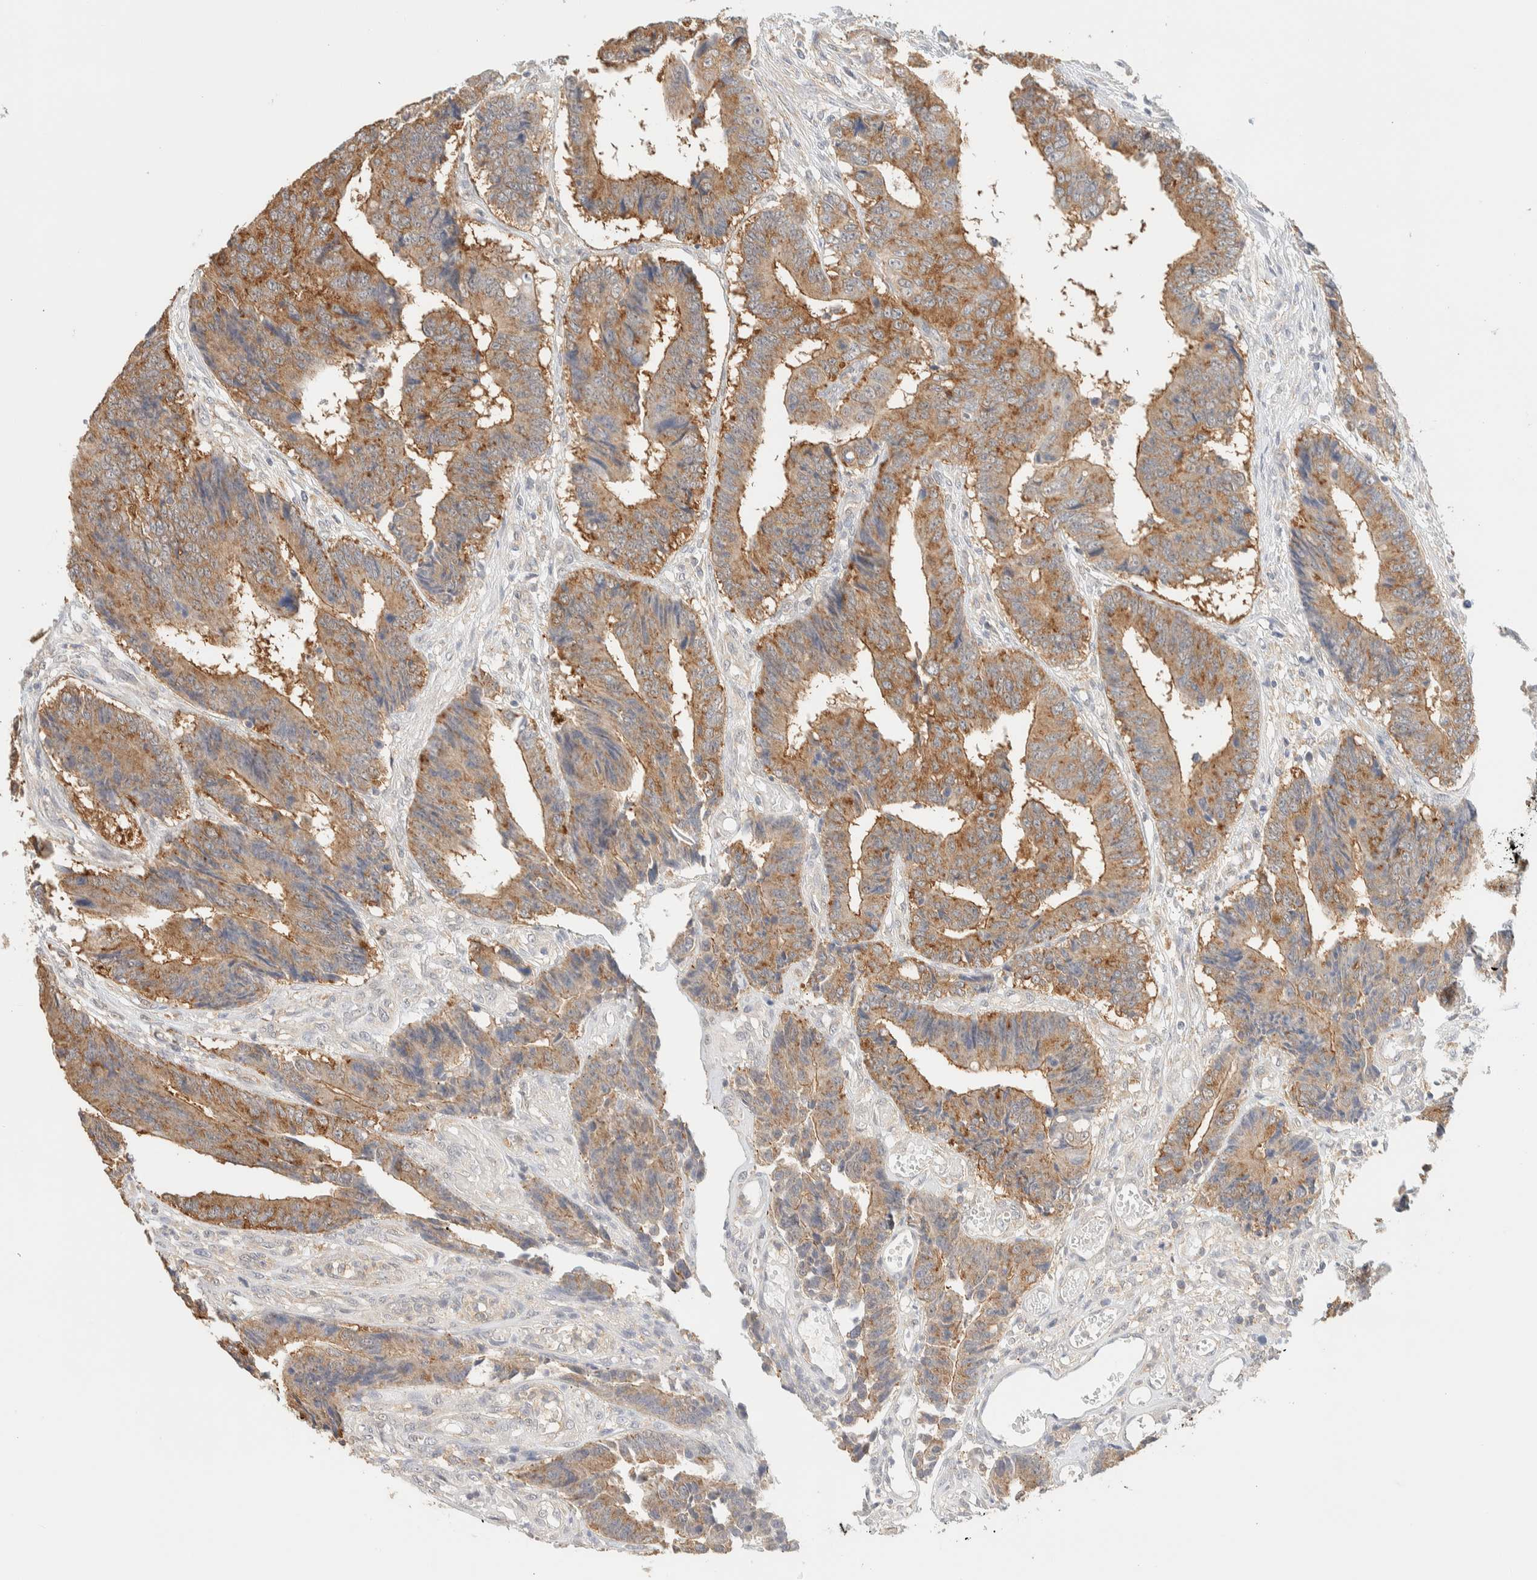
{"staining": {"intensity": "moderate", "quantity": ">75%", "location": "cytoplasmic/membranous"}, "tissue": "colorectal cancer", "cell_type": "Tumor cells", "image_type": "cancer", "snomed": [{"axis": "morphology", "description": "Adenocarcinoma, NOS"}, {"axis": "topography", "description": "Rectum"}], "caption": "Adenocarcinoma (colorectal) was stained to show a protein in brown. There is medium levels of moderate cytoplasmic/membranous positivity in about >75% of tumor cells.", "gene": "TBC1D8B", "patient": {"sex": "male", "age": 84}}